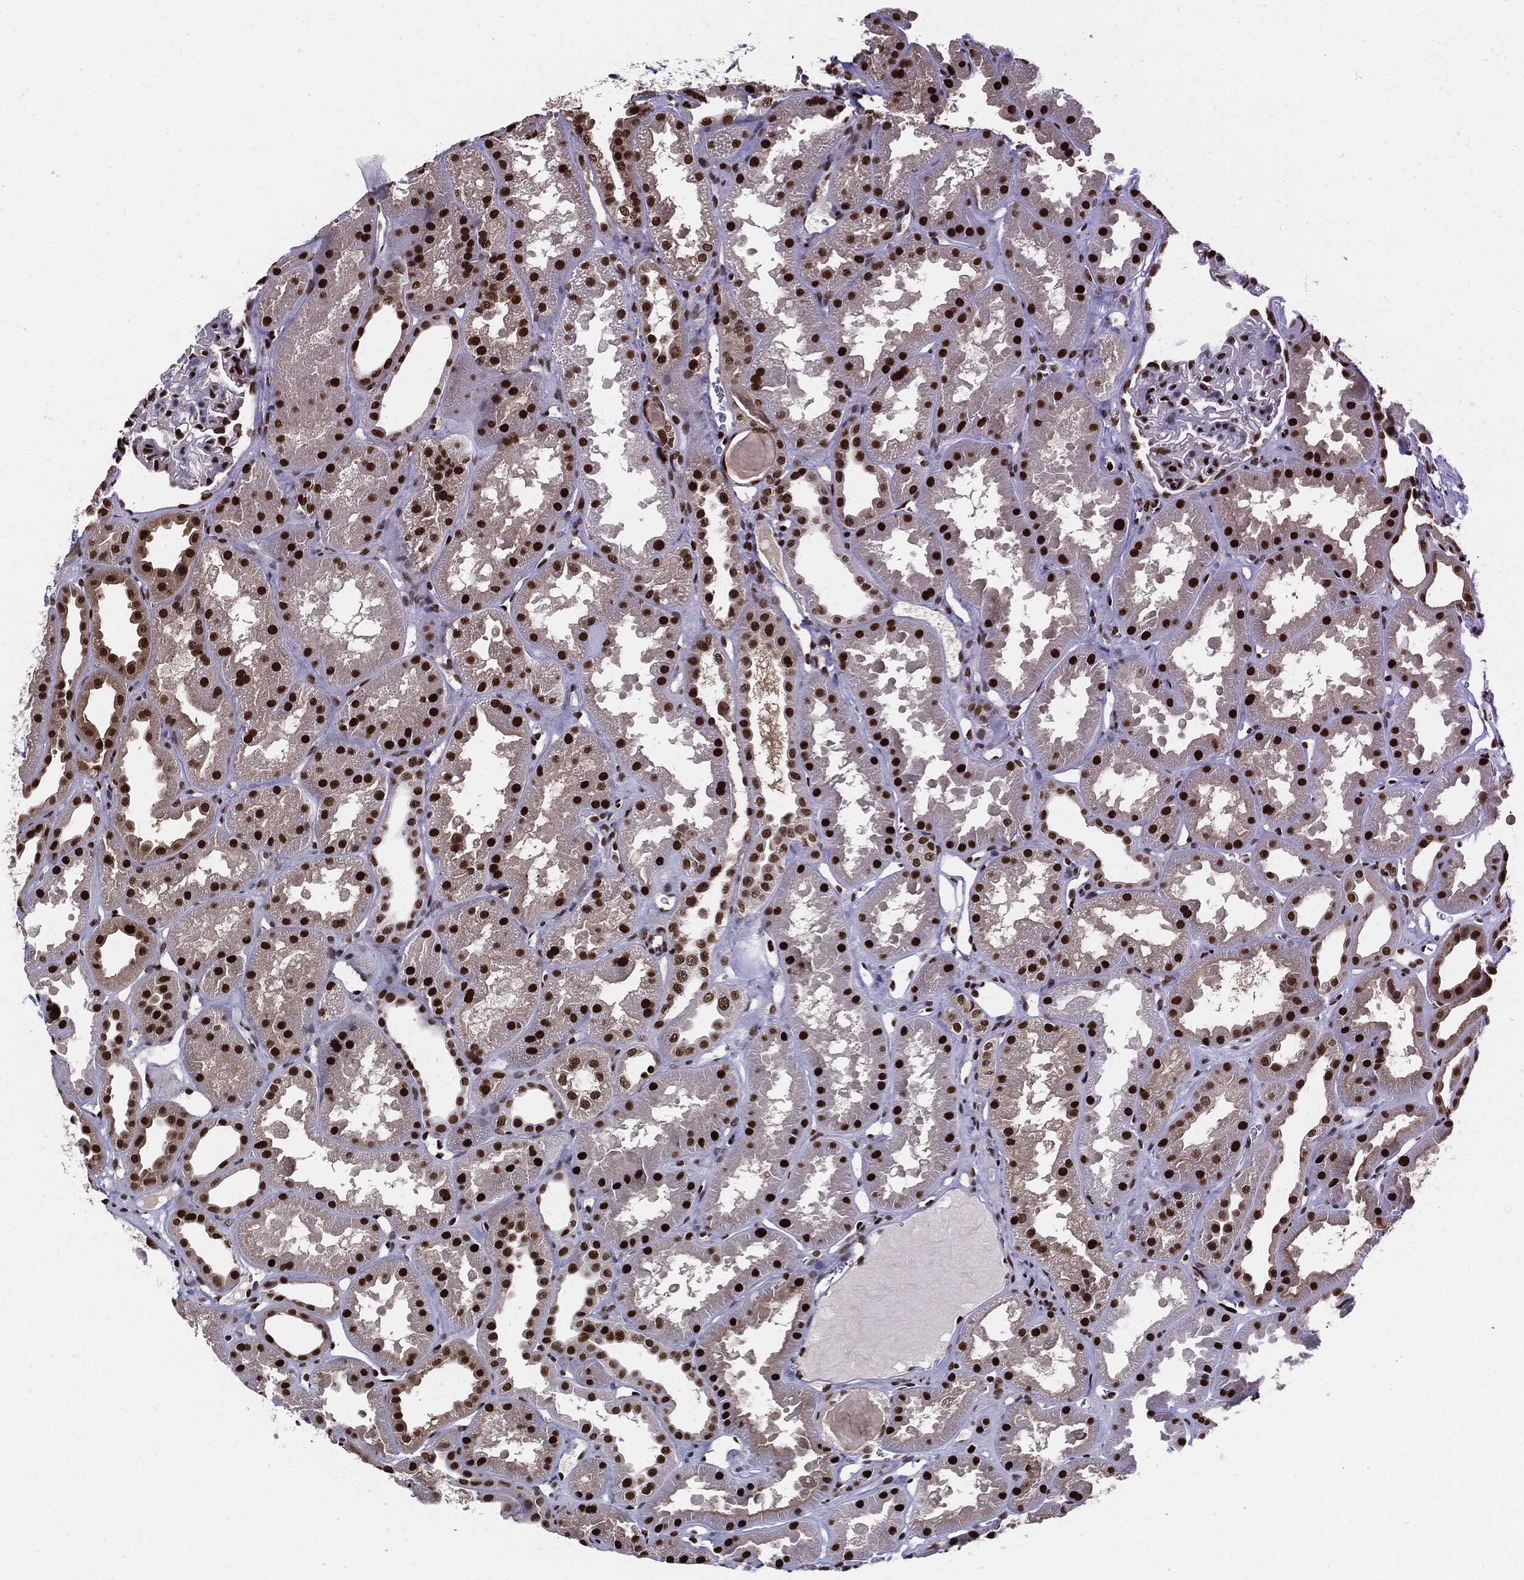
{"staining": {"intensity": "strong", "quantity": "<25%", "location": "nuclear"}, "tissue": "kidney", "cell_type": "Cells in glomeruli", "image_type": "normal", "snomed": [{"axis": "morphology", "description": "Normal tissue, NOS"}, {"axis": "topography", "description": "Kidney"}], "caption": "Immunohistochemical staining of normal human kidney displays medium levels of strong nuclear staining in approximately <25% of cells in glomeruli.", "gene": "PCNA", "patient": {"sex": "male", "age": 61}}